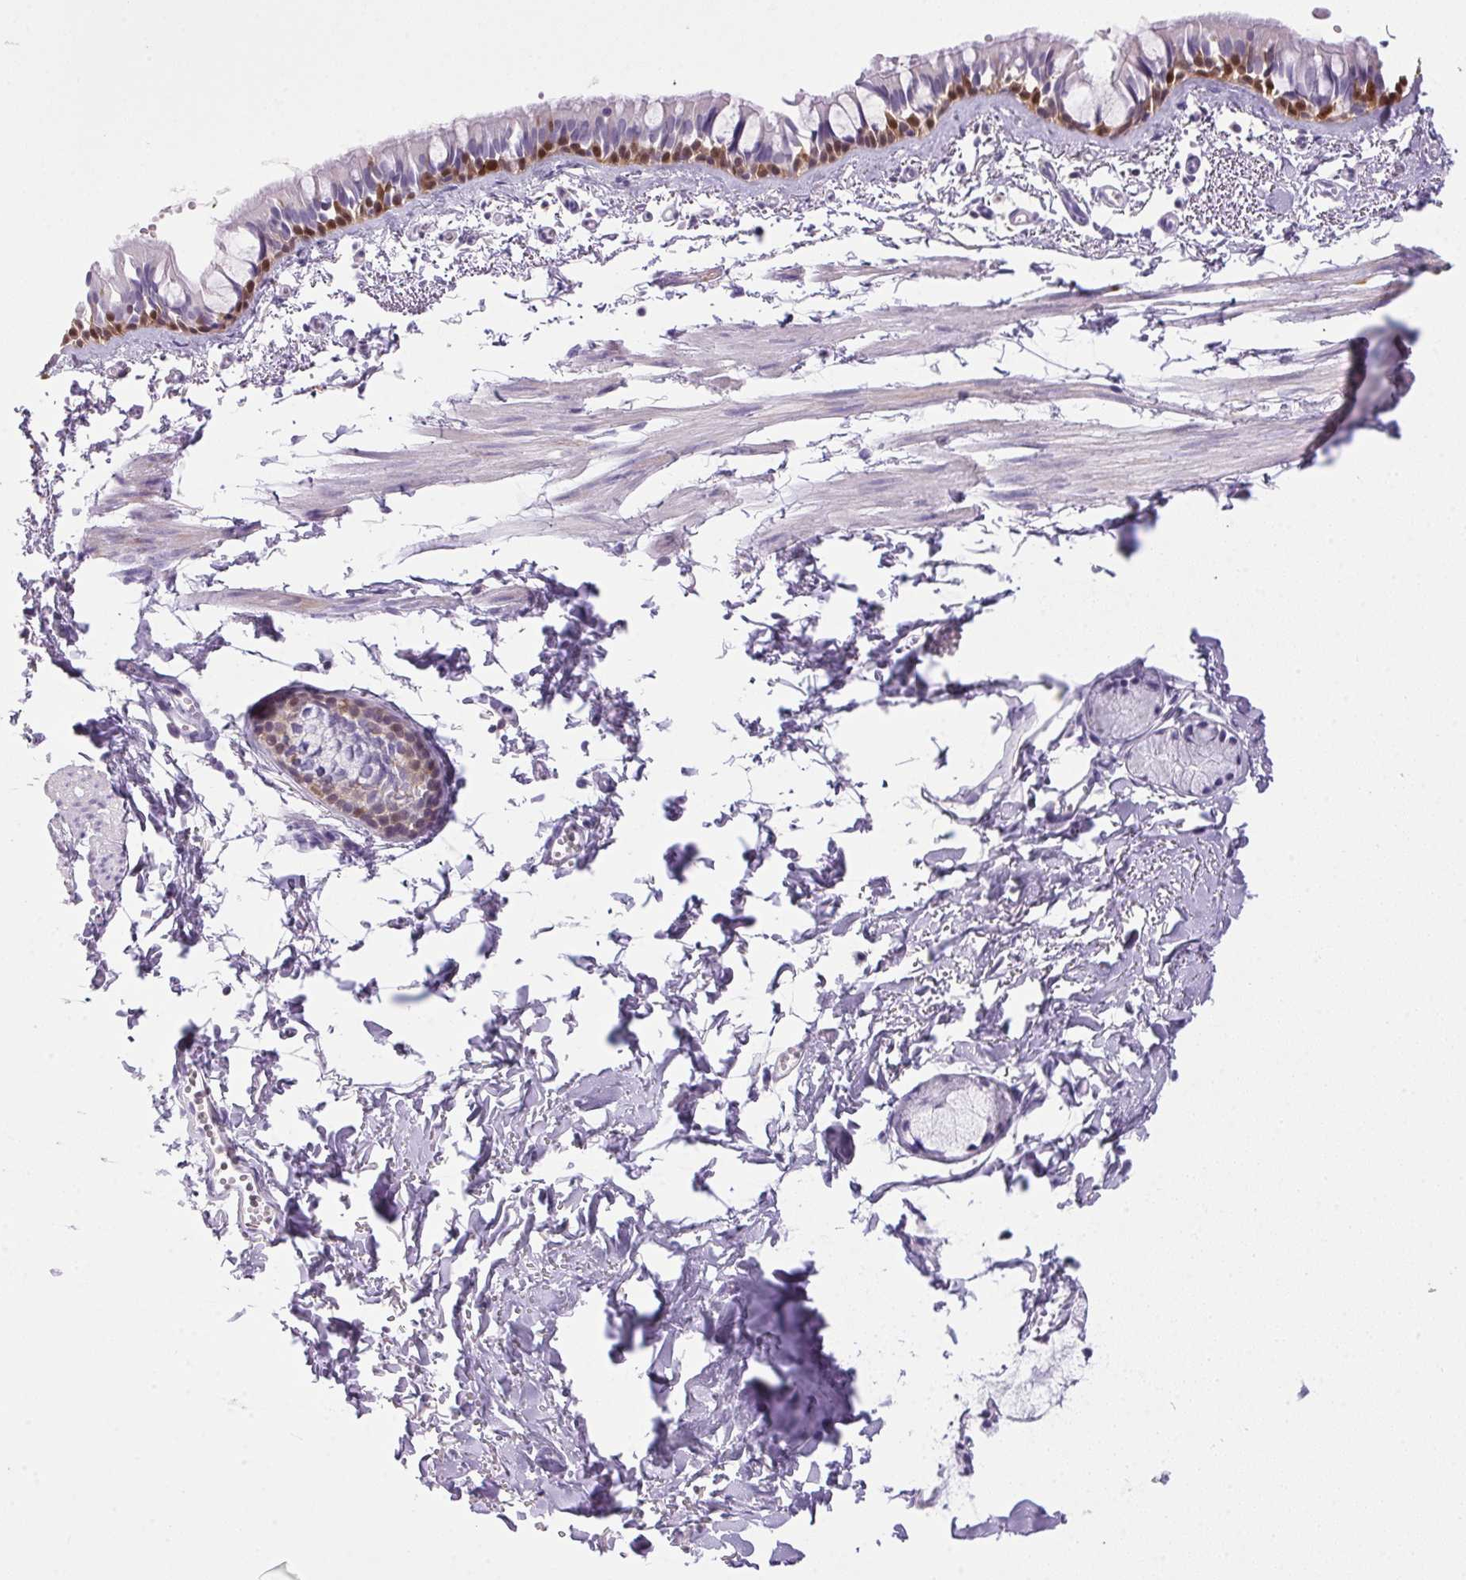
{"staining": {"intensity": "strong", "quantity": "25%-75%", "location": "cytoplasmic/membranous,nuclear"}, "tissue": "bronchus", "cell_type": "Respiratory epithelial cells", "image_type": "normal", "snomed": [{"axis": "morphology", "description": "Normal tissue, NOS"}, {"axis": "topography", "description": "Bronchus"}], "caption": "Respiratory epithelial cells demonstrate high levels of strong cytoplasmic/membranous,nuclear positivity in approximately 25%-75% of cells in benign human bronchus.", "gene": "S100A2", "patient": {"sex": "female", "age": 59}}